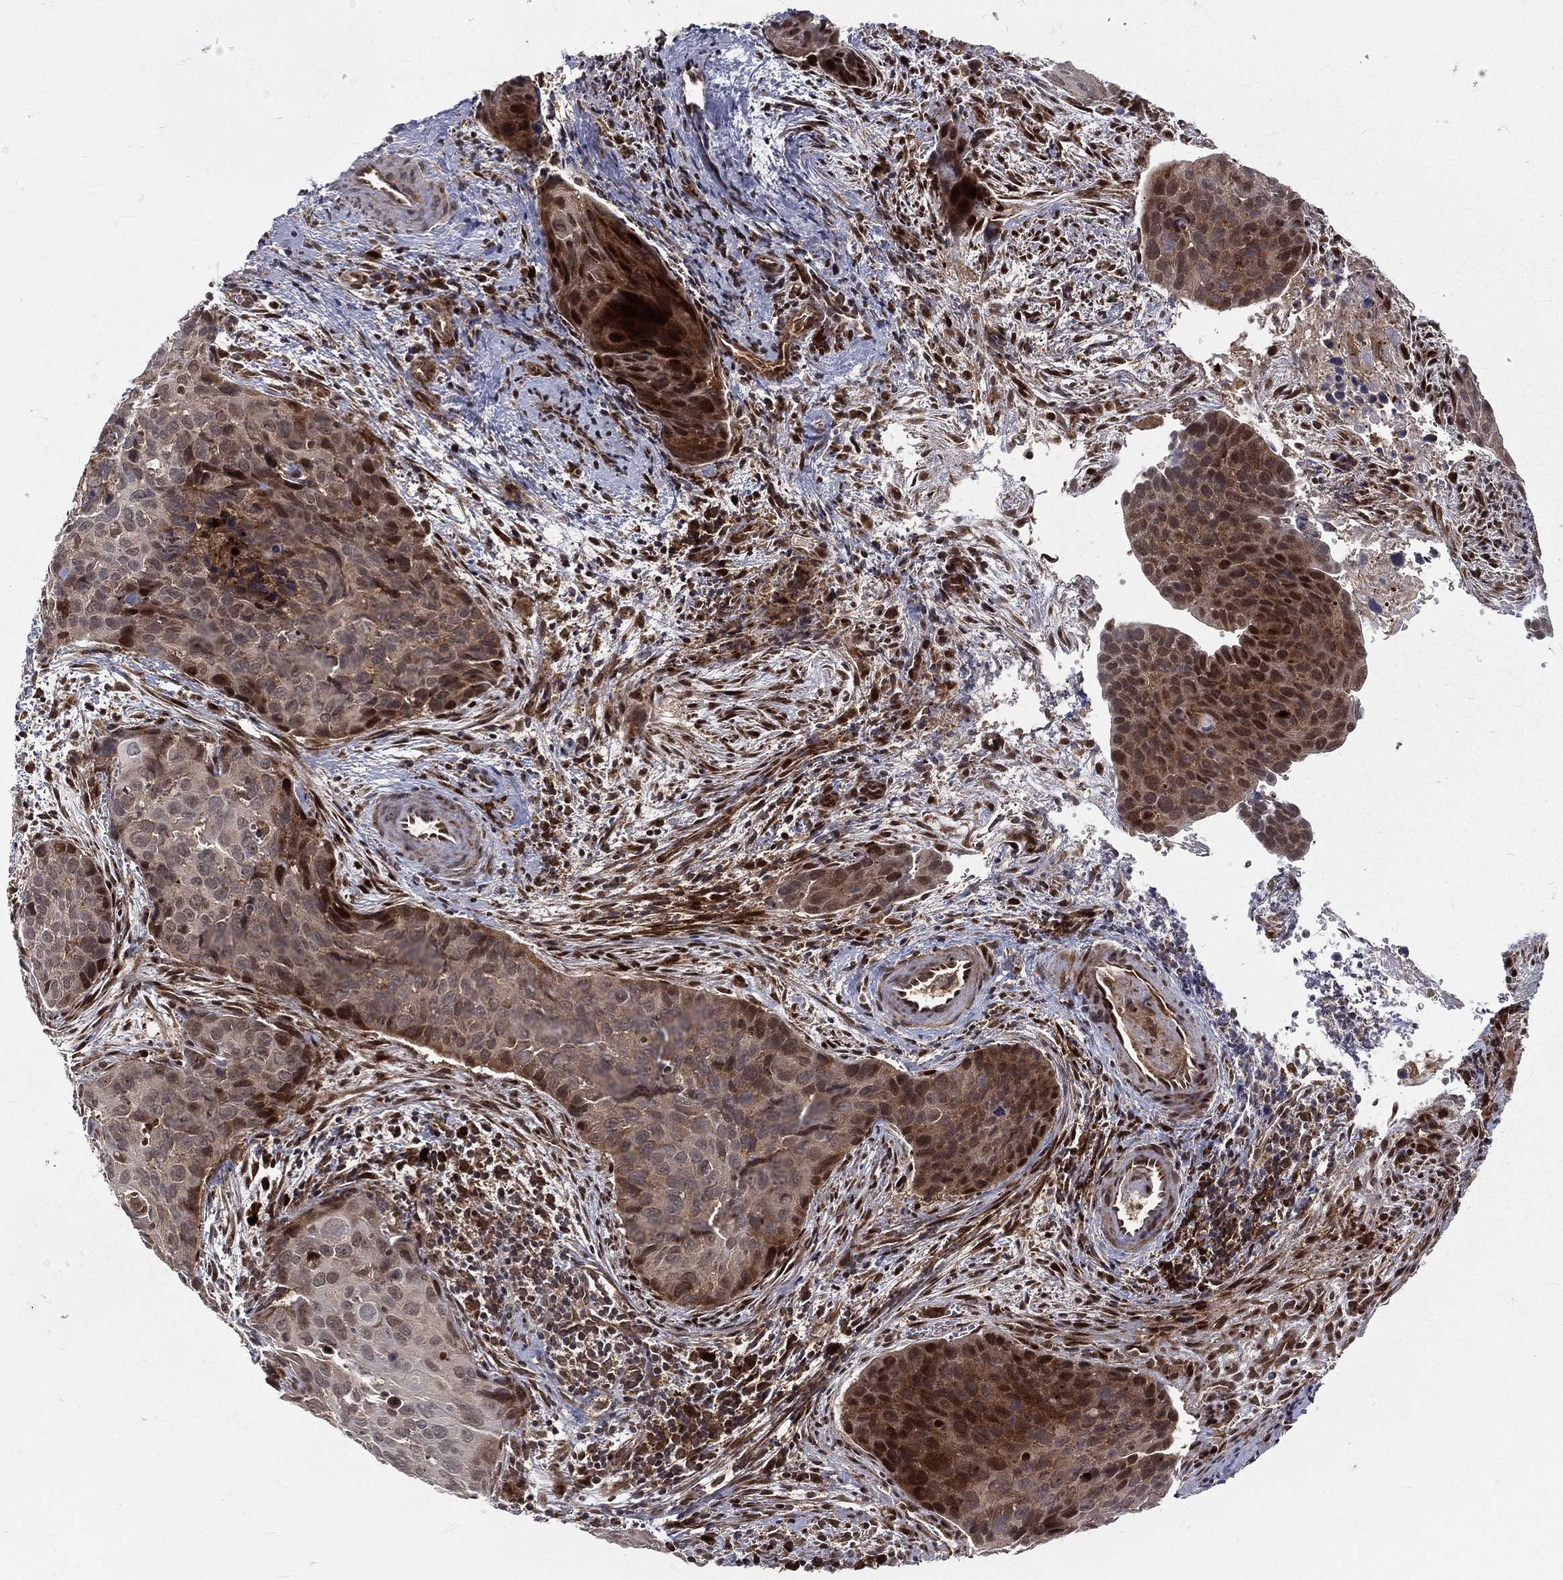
{"staining": {"intensity": "strong", "quantity": "<25%", "location": "cytoplasmic/membranous,nuclear"}, "tissue": "cervical cancer", "cell_type": "Tumor cells", "image_type": "cancer", "snomed": [{"axis": "morphology", "description": "Squamous cell carcinoma, NOS"}, {"axis": "topography", "description": "Cervix"}], "caption": "Cervical squamous cell carcinoma stained with immunohistochemistry (IHC) shows strong cytoplasmic/membranous and nuclear positivity in approximately <25% of tumor cells. (DAB = brown stain, brightfield microscopy at high magnification).", "gene": "MDM2", "patient": {"sex": "female", "age": 35}}